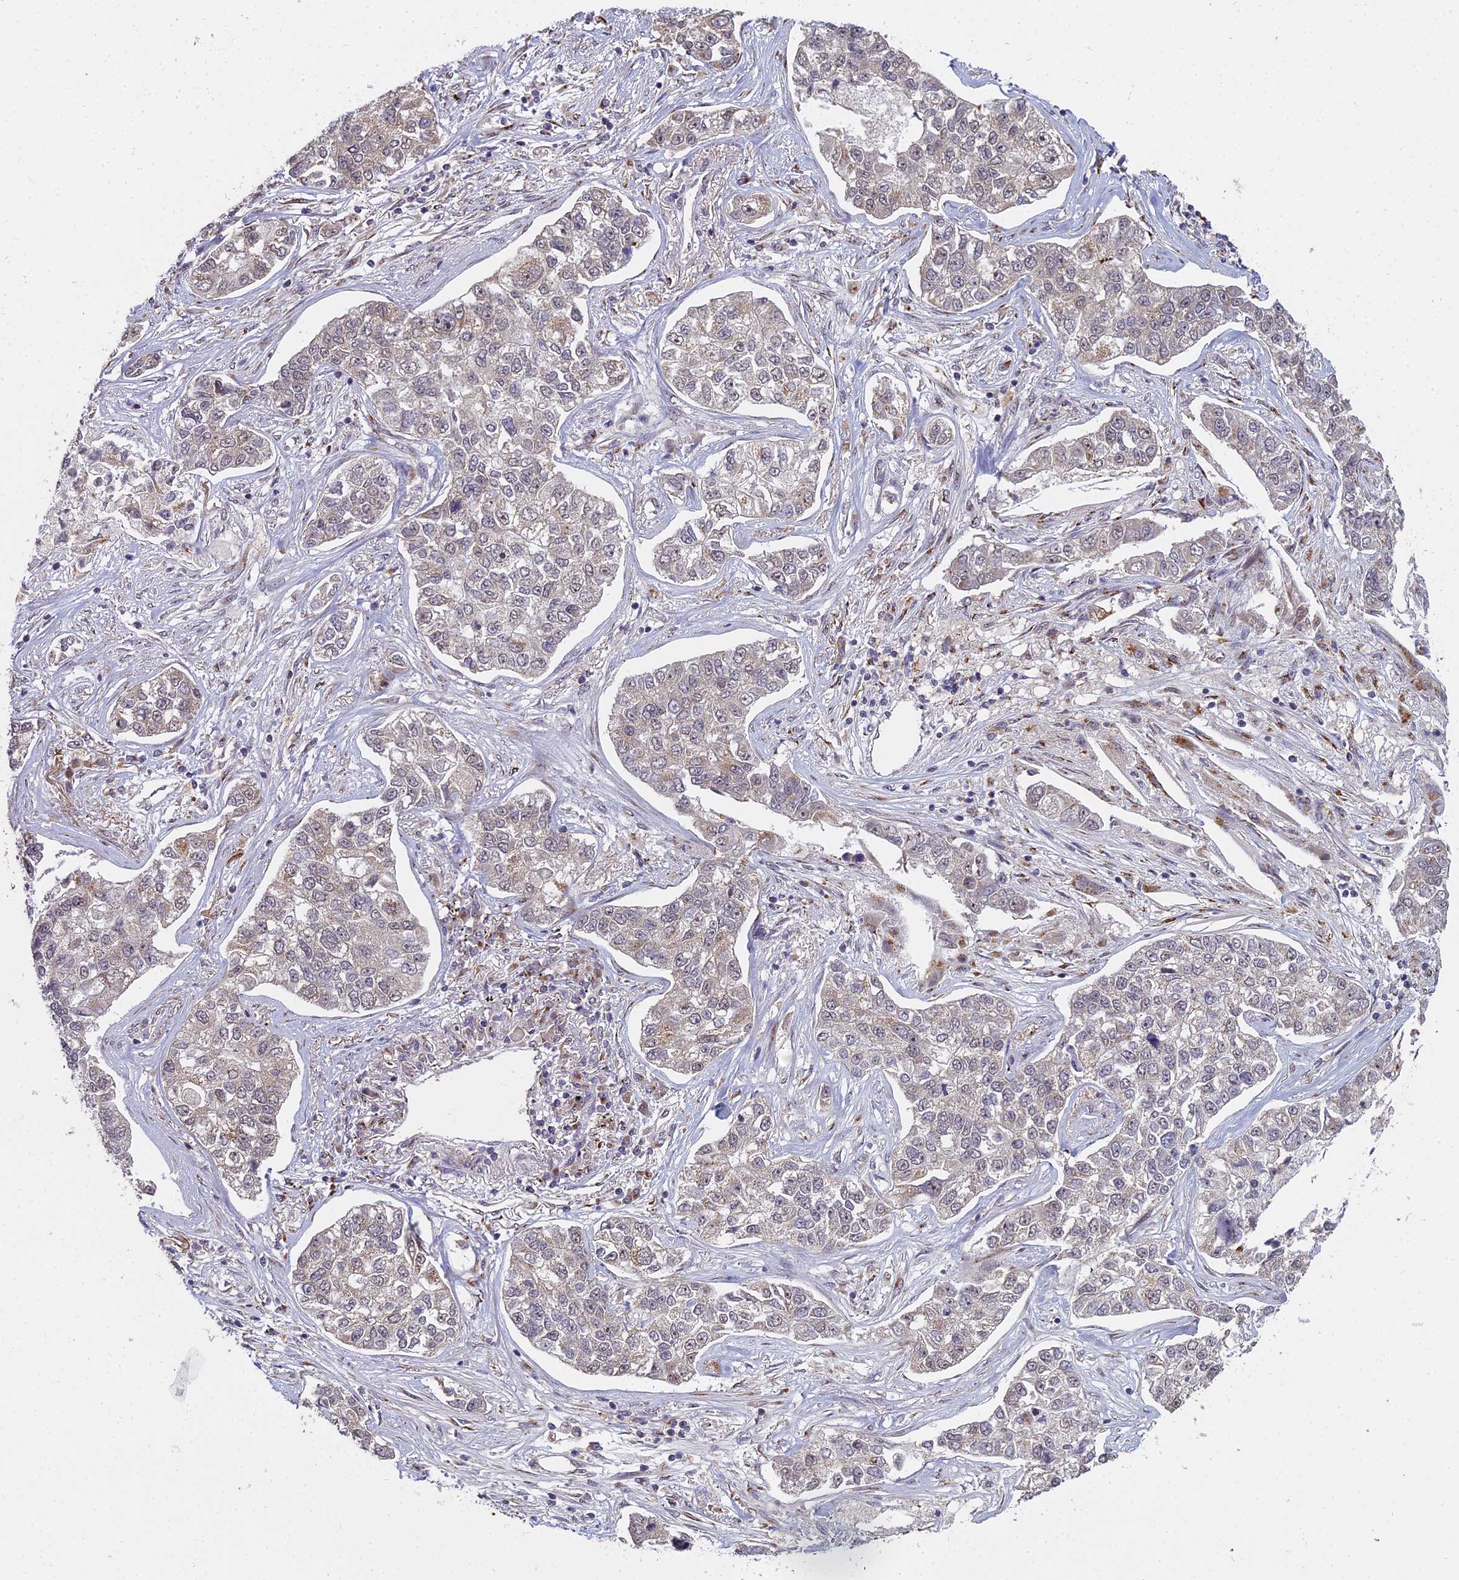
{"staining": {"intensity": "weak", "quantity": "<25%", "location": "cytoplasmic/membranous"}, "tissue": "lung cancer", "cell_type": "Tumor cells", "image_type": "cancer", "snomed": [{"axis": "morphology", "description": "Adenocarcinoma, NOS"}, {"axis": "topography", "description": "Lung"}], "caption": "This image is of lung cancer stained with IHC to label a protein in brown with the nuclei are counter-stained blue. There is no staining in tumor cells. (DAB immunohistochemistry (IHC) with hematoxylin counter stain).", "gene": "MEOX1", "patient": {"sex": "male", "age": 49}}